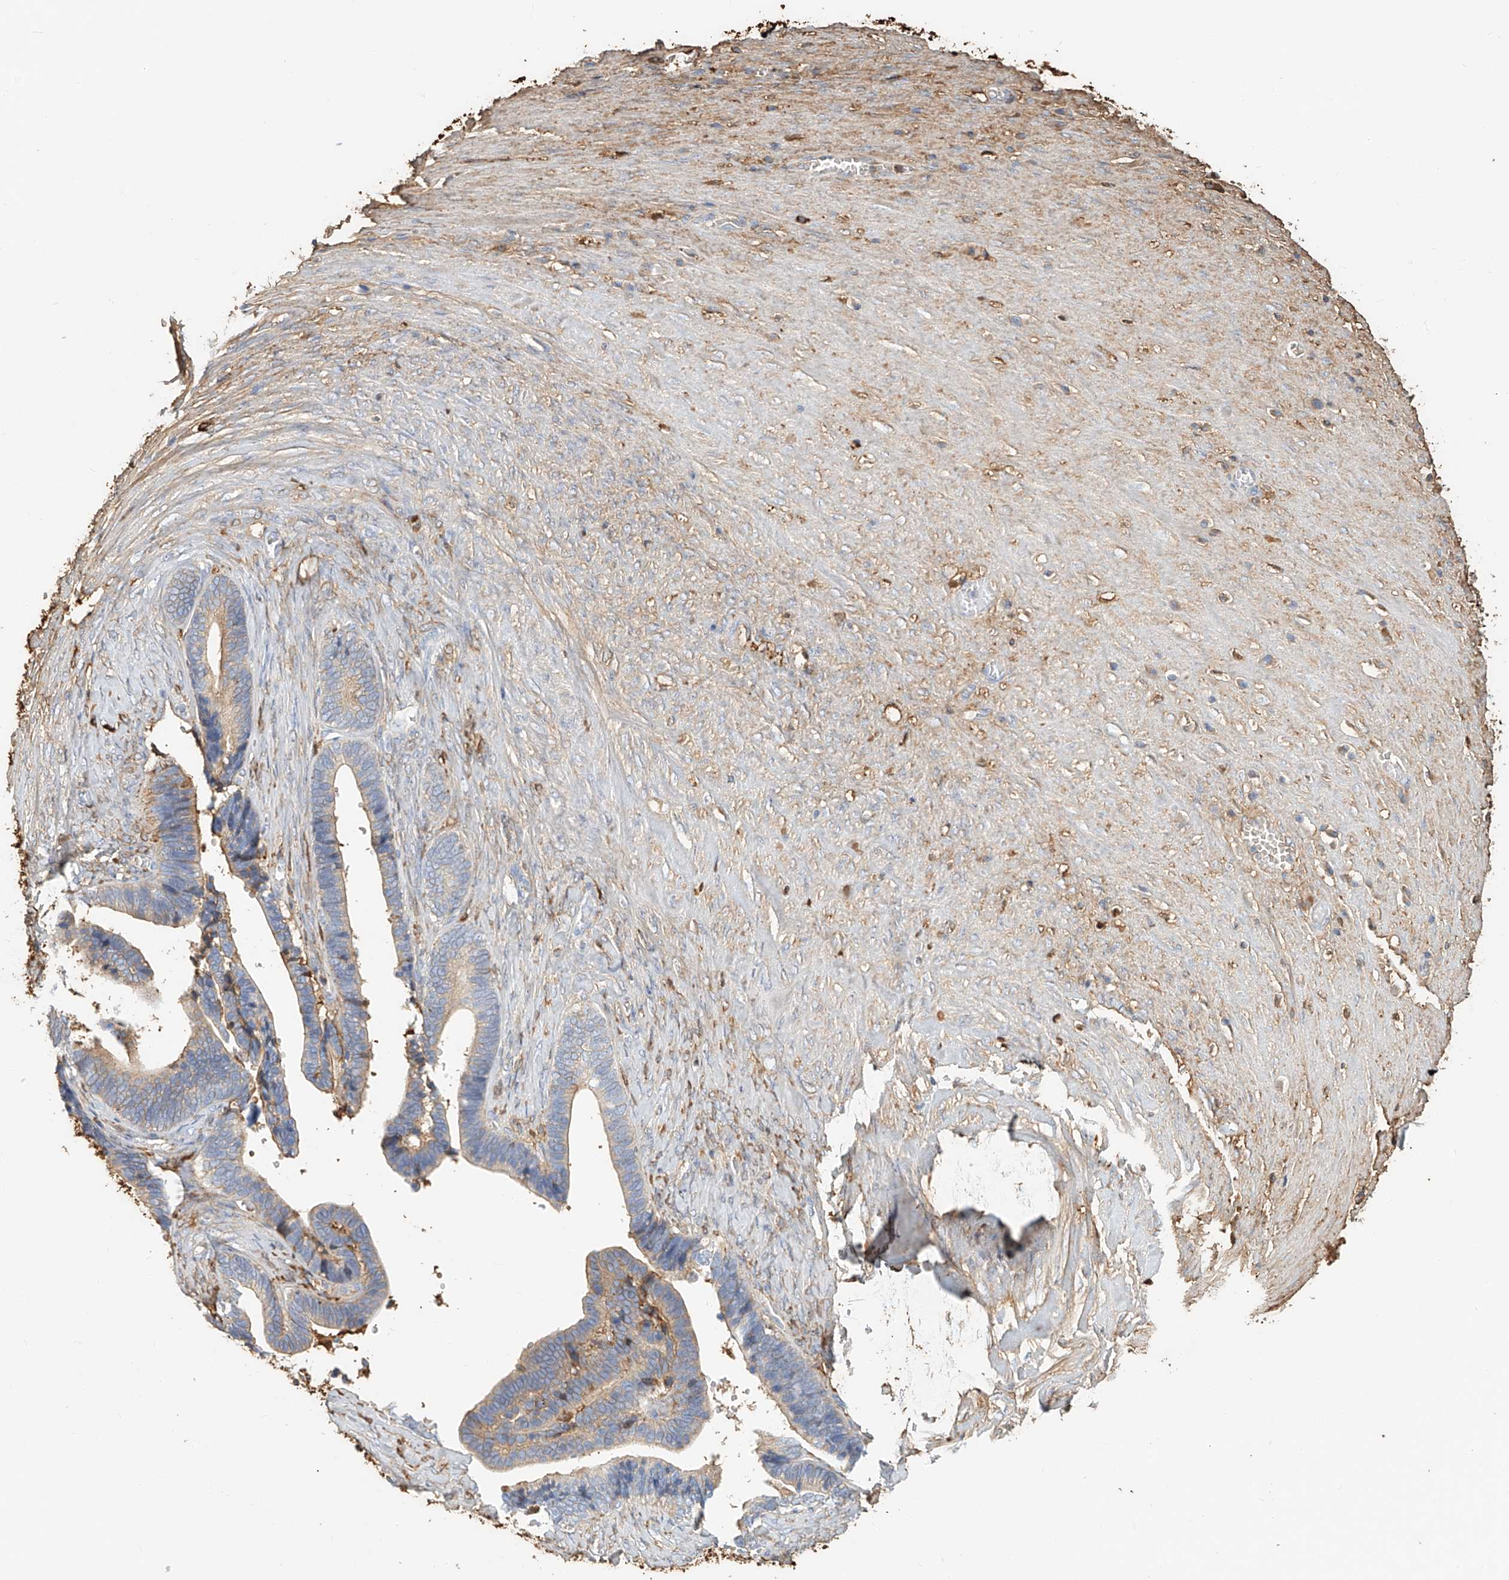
{"staining": {"intensity": "weak", "quantity": "25%-75%", "location": "cytoplasmic/membranous"}, "tissue": "ovarian cancer", "cell_type": "Tumor cells", "image_type": "cancer", "snomed": [{"axis": "morphology", "description": "Cystadenocarcinoma, serous, NOS"}, {"axis": "topography", "description": "Ovary"}], "caption": "Protein expression analysis of ovarian serous cystadenocarcinoma demonstrates weak cytoplasmic/membranous positivity in approximately 25%-75% of tumor cells.", "gene": "ZFP30", "patient": {"sex": "female", "age": 56}}